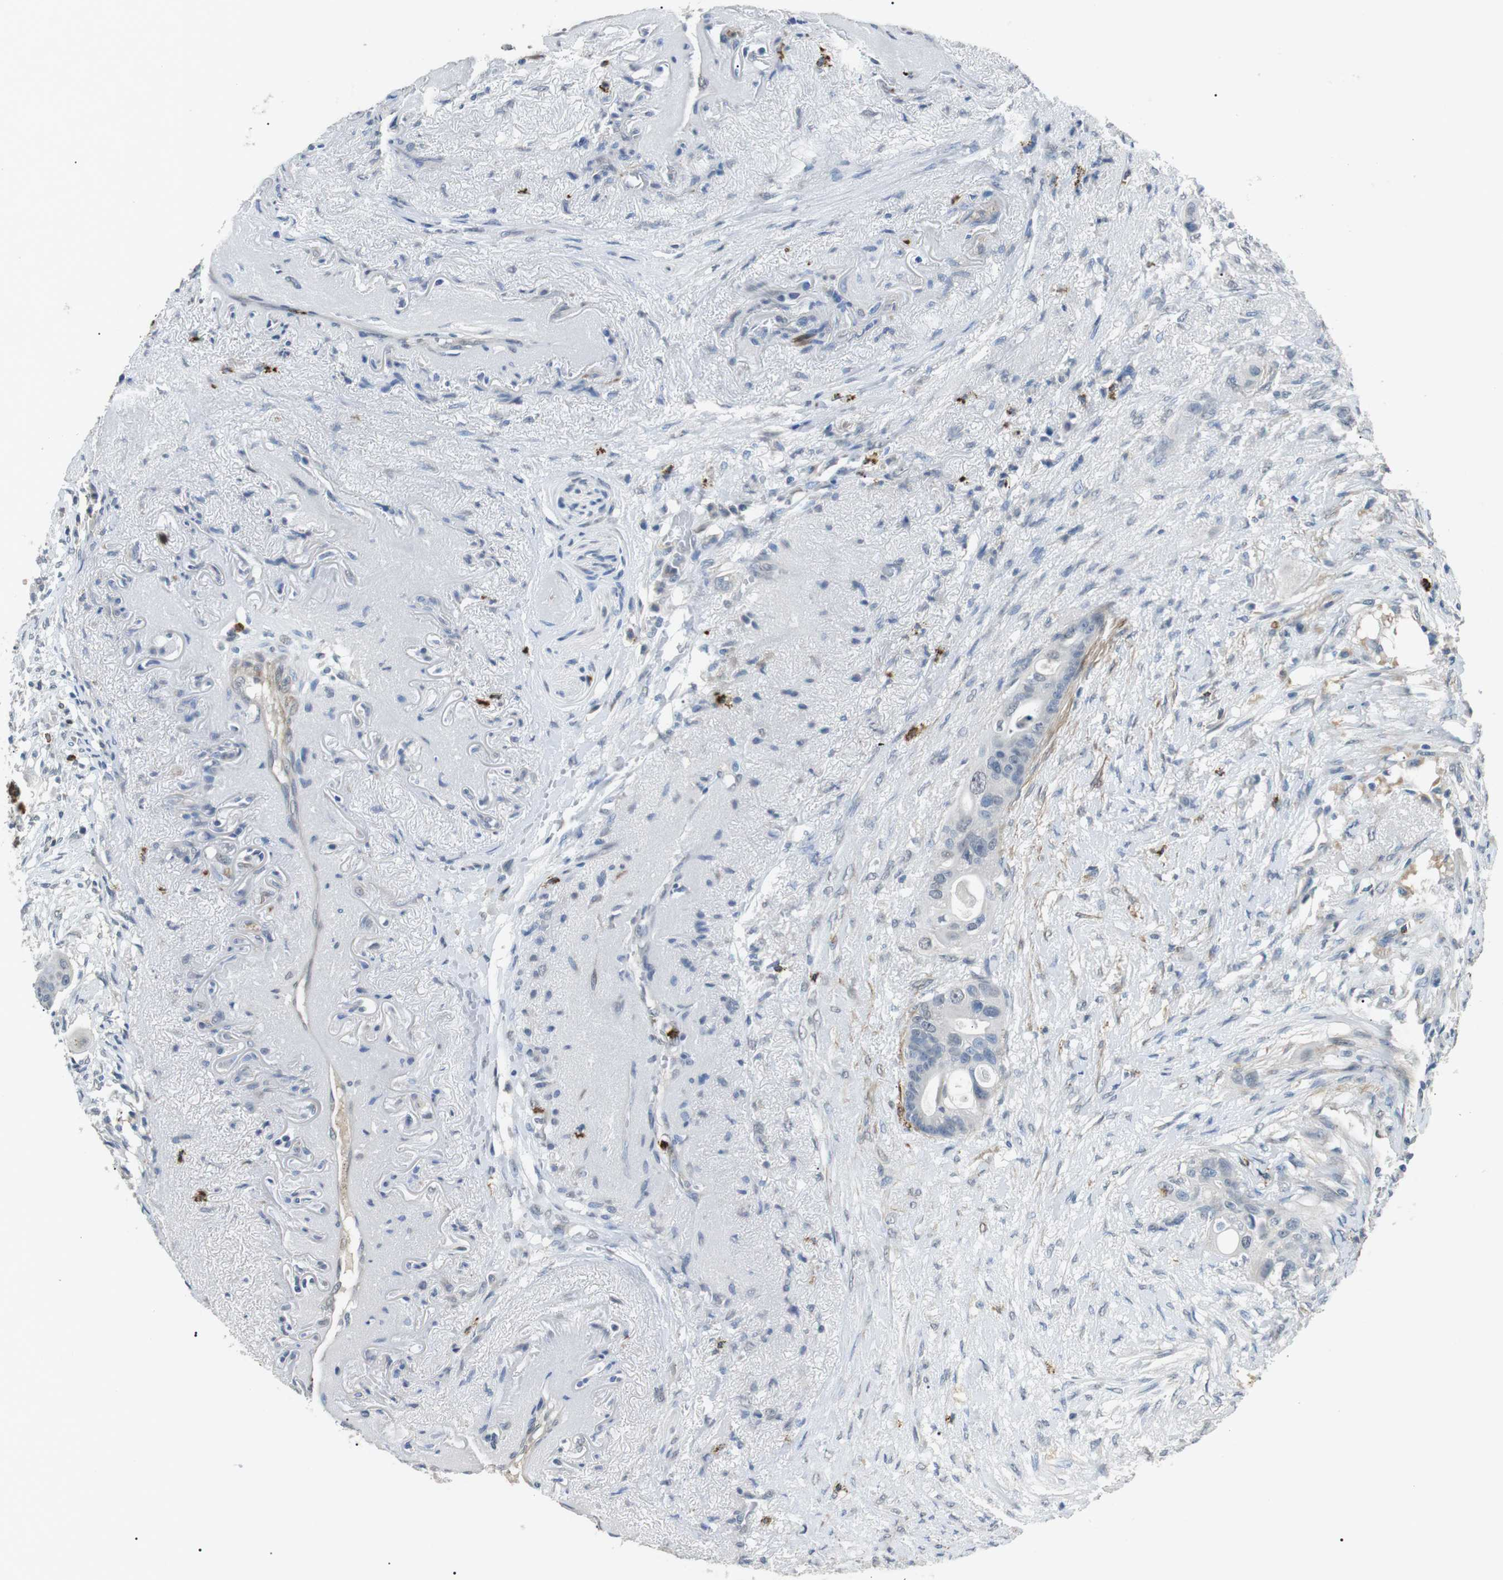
{"staining": {"intensity": "negative", "quantity": "none", "location": "none"}, "tissue": "colorectal cancer", "cell_type": "Tumor cells", "image_type": "cancer", "snomed": [{"axis": "morphology", "description": "Adenocarcinoma, NOS"}, {"axis": "topography", "description": "Colon"}], "caption": "High magnification brightfield microscopy of colorectal cancer stained with DAB (3,3'-diaminobenzidine) (brown) and counterstained with hematoxylin (blue): tumor cells show no significant positivity.", "gene": "GZMM", "patient": {"sex": "female", "age": 57}}